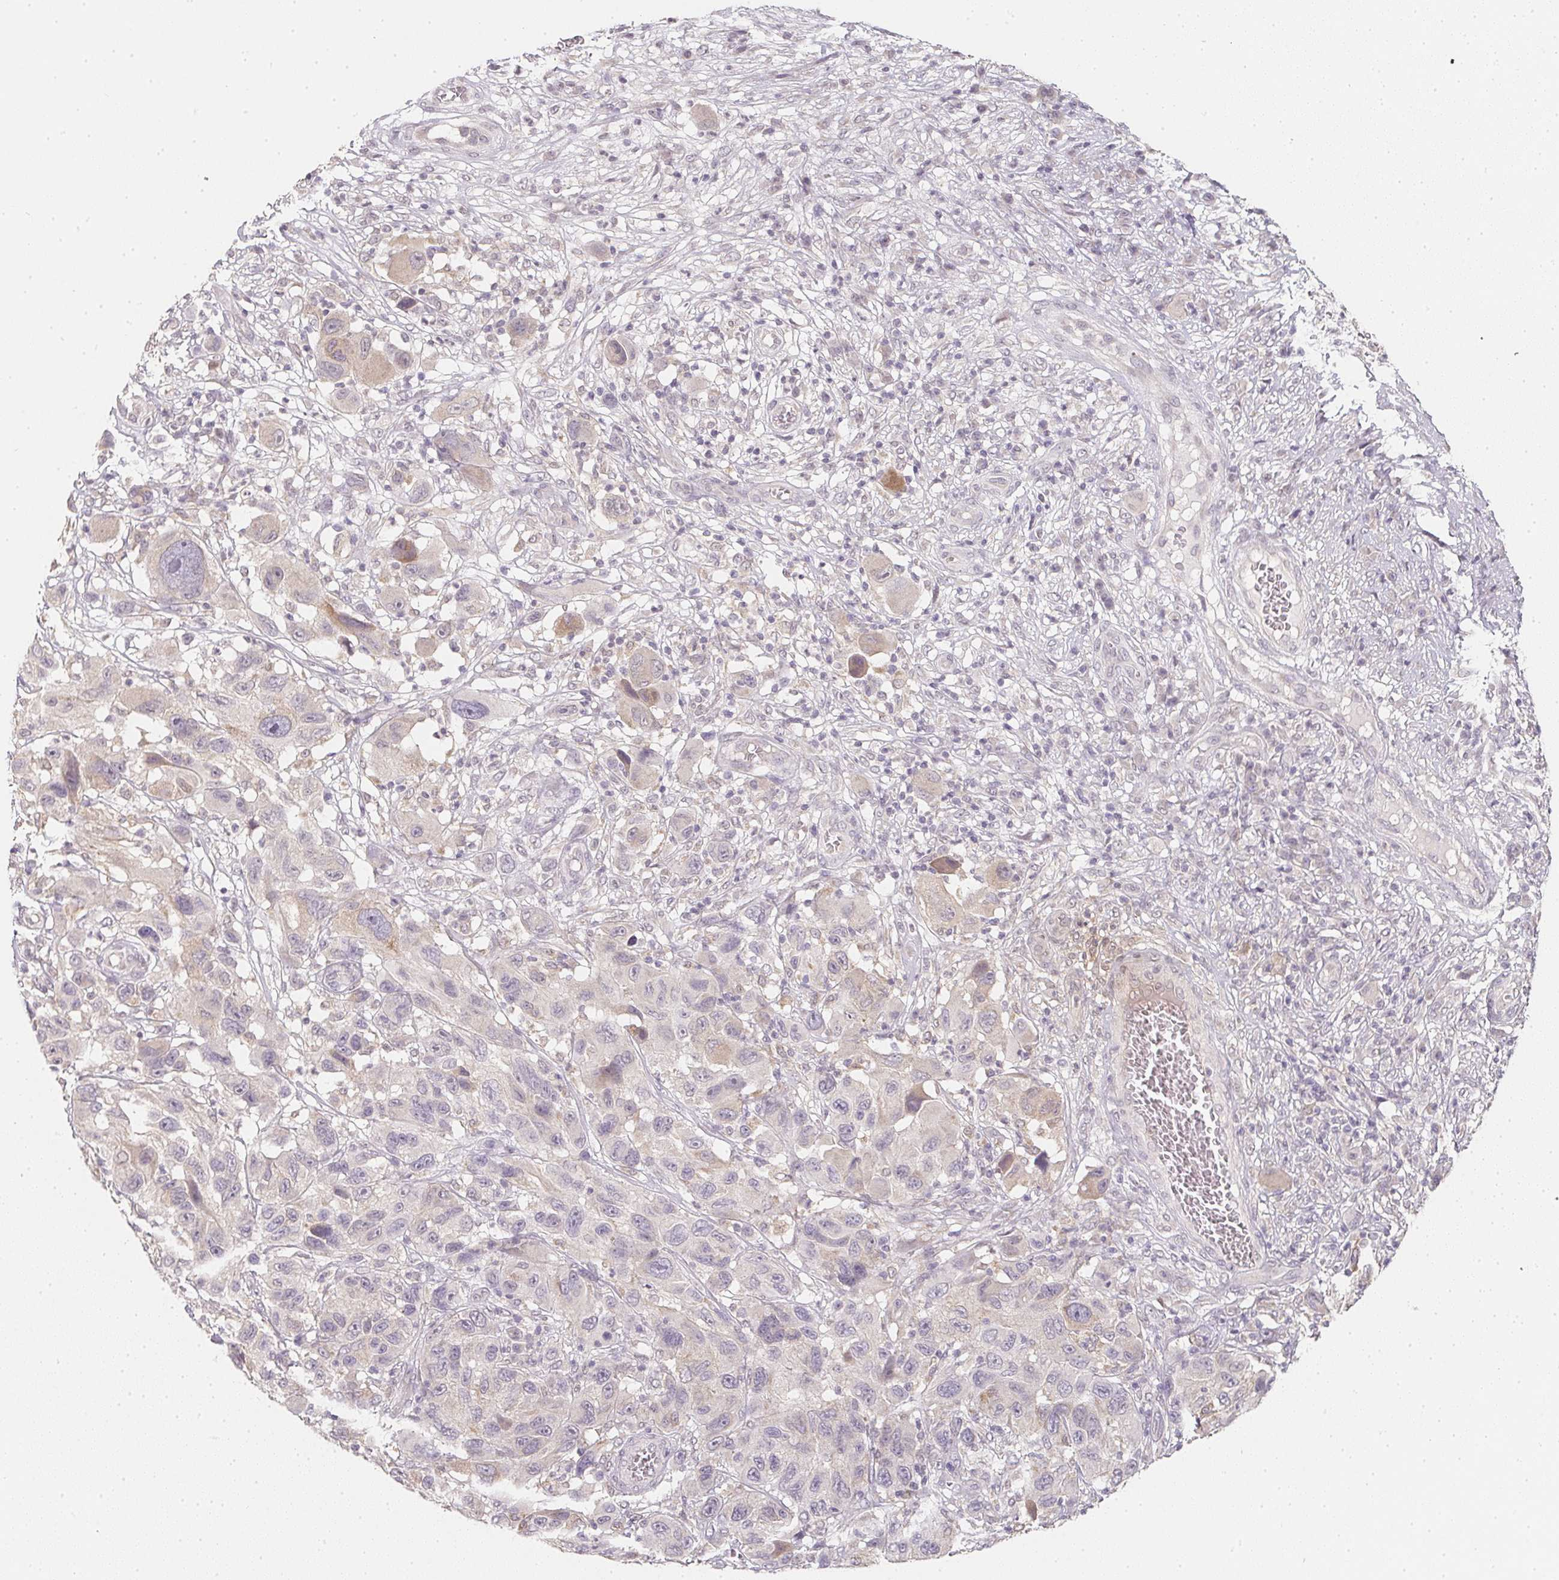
{"staining": {"intensity": "negative", "quantity": "none", "location": "none"}, "tissue": "melanoma", "cell_type": "Tumor cells", "image_type": "cancer", "snomed": [{"axis": "morphology", "description": "Malignant melanoma, NOS"}, {"axis": "topography", "description": "Skin"}], "caption": "DAB immunohistochemical staining of human melanoma reveals no significant expression in tumor cells.", "gene": "SOAT1", "patient": {"sex": "male", "age": 53}}